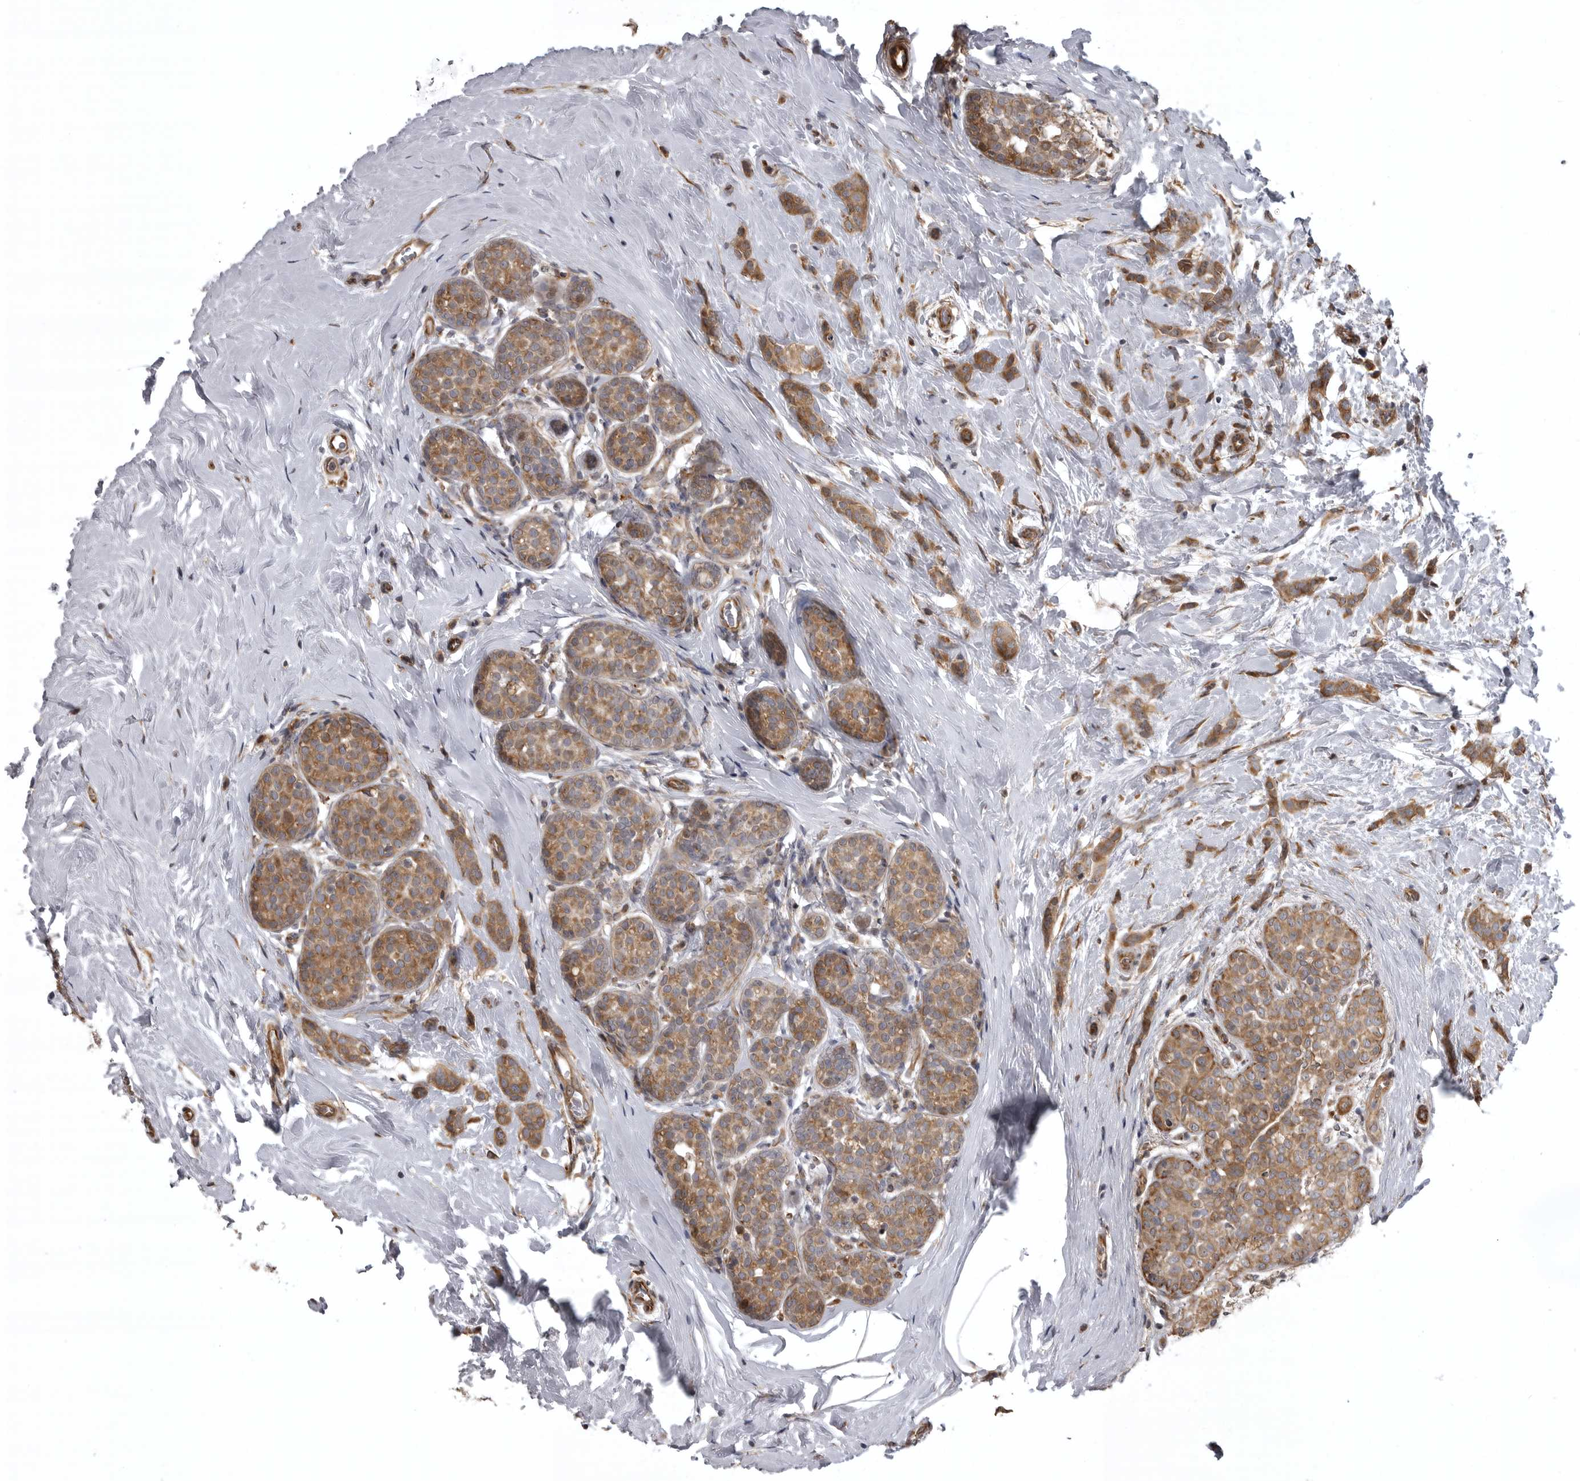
{"staining": {"intensity": "moderate", "quantity": ">75%", "location": "cytoplasmic/membranous"}, "tissue": "breast cancer", "cell_type": "Tumor cells", "image_type": "cancer", "snomed": [{"axis": "morphology", "description": "Lobular carcinoma, in situ"}, {"axis": "morphology", "description": "Lobular carcinoma"}, {"axis": "topography", "description": "Breast"}], "caption": "Immunohistochemical staining of breast cancer (lobular carcinoma) demonstrates medium levels of moderate cytoplasmic/membranous positivity in about >75% of tumor cells. The staining is performed using DAB brown chromogen to label protein expression. The nuclei are counter-stained blue using hematoxylin.", "gene": "ZNRF1", "patient": {"sex": "female", "age": 41}}